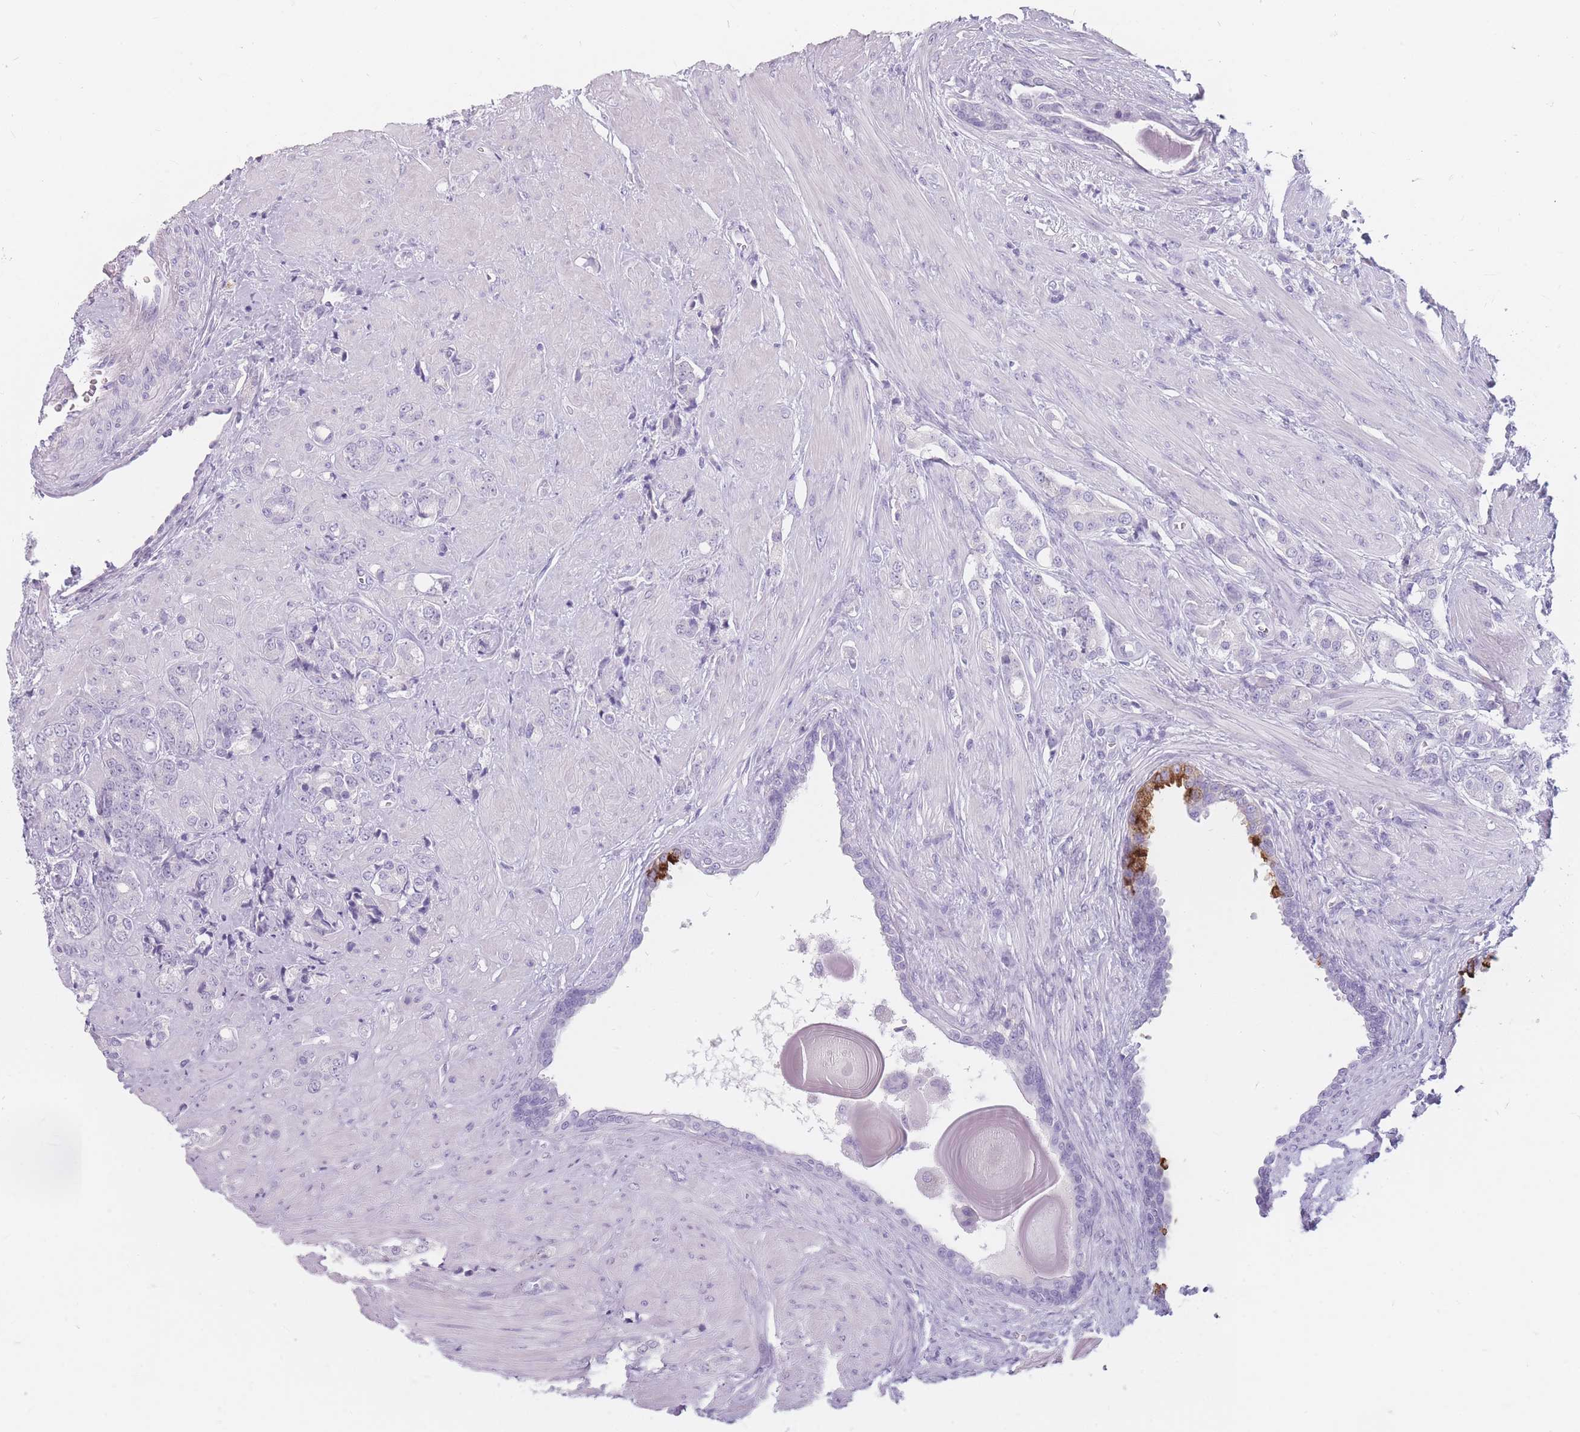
{"staining": {"intensity": "negative", "quantity": "none", "location": "none"}, "tissue": "prostate cancer", "cell_type": "Tumor cells", "image_type": "cancer", "snomed": [{"axis": "morphology", "description": "Adenocarcinoma, High grade"}, {"axis": "topography", "description": "Prostate"}], "caption": "Immunohistochemistry of human prostate high-grade adenocarcinoma displays no expression in tumor cells. (DAB (3,3'-diaminobenzidine) IHC, high magnification).", "gene": "CCNO", "patient": {"sex": "male", "age": 62}}